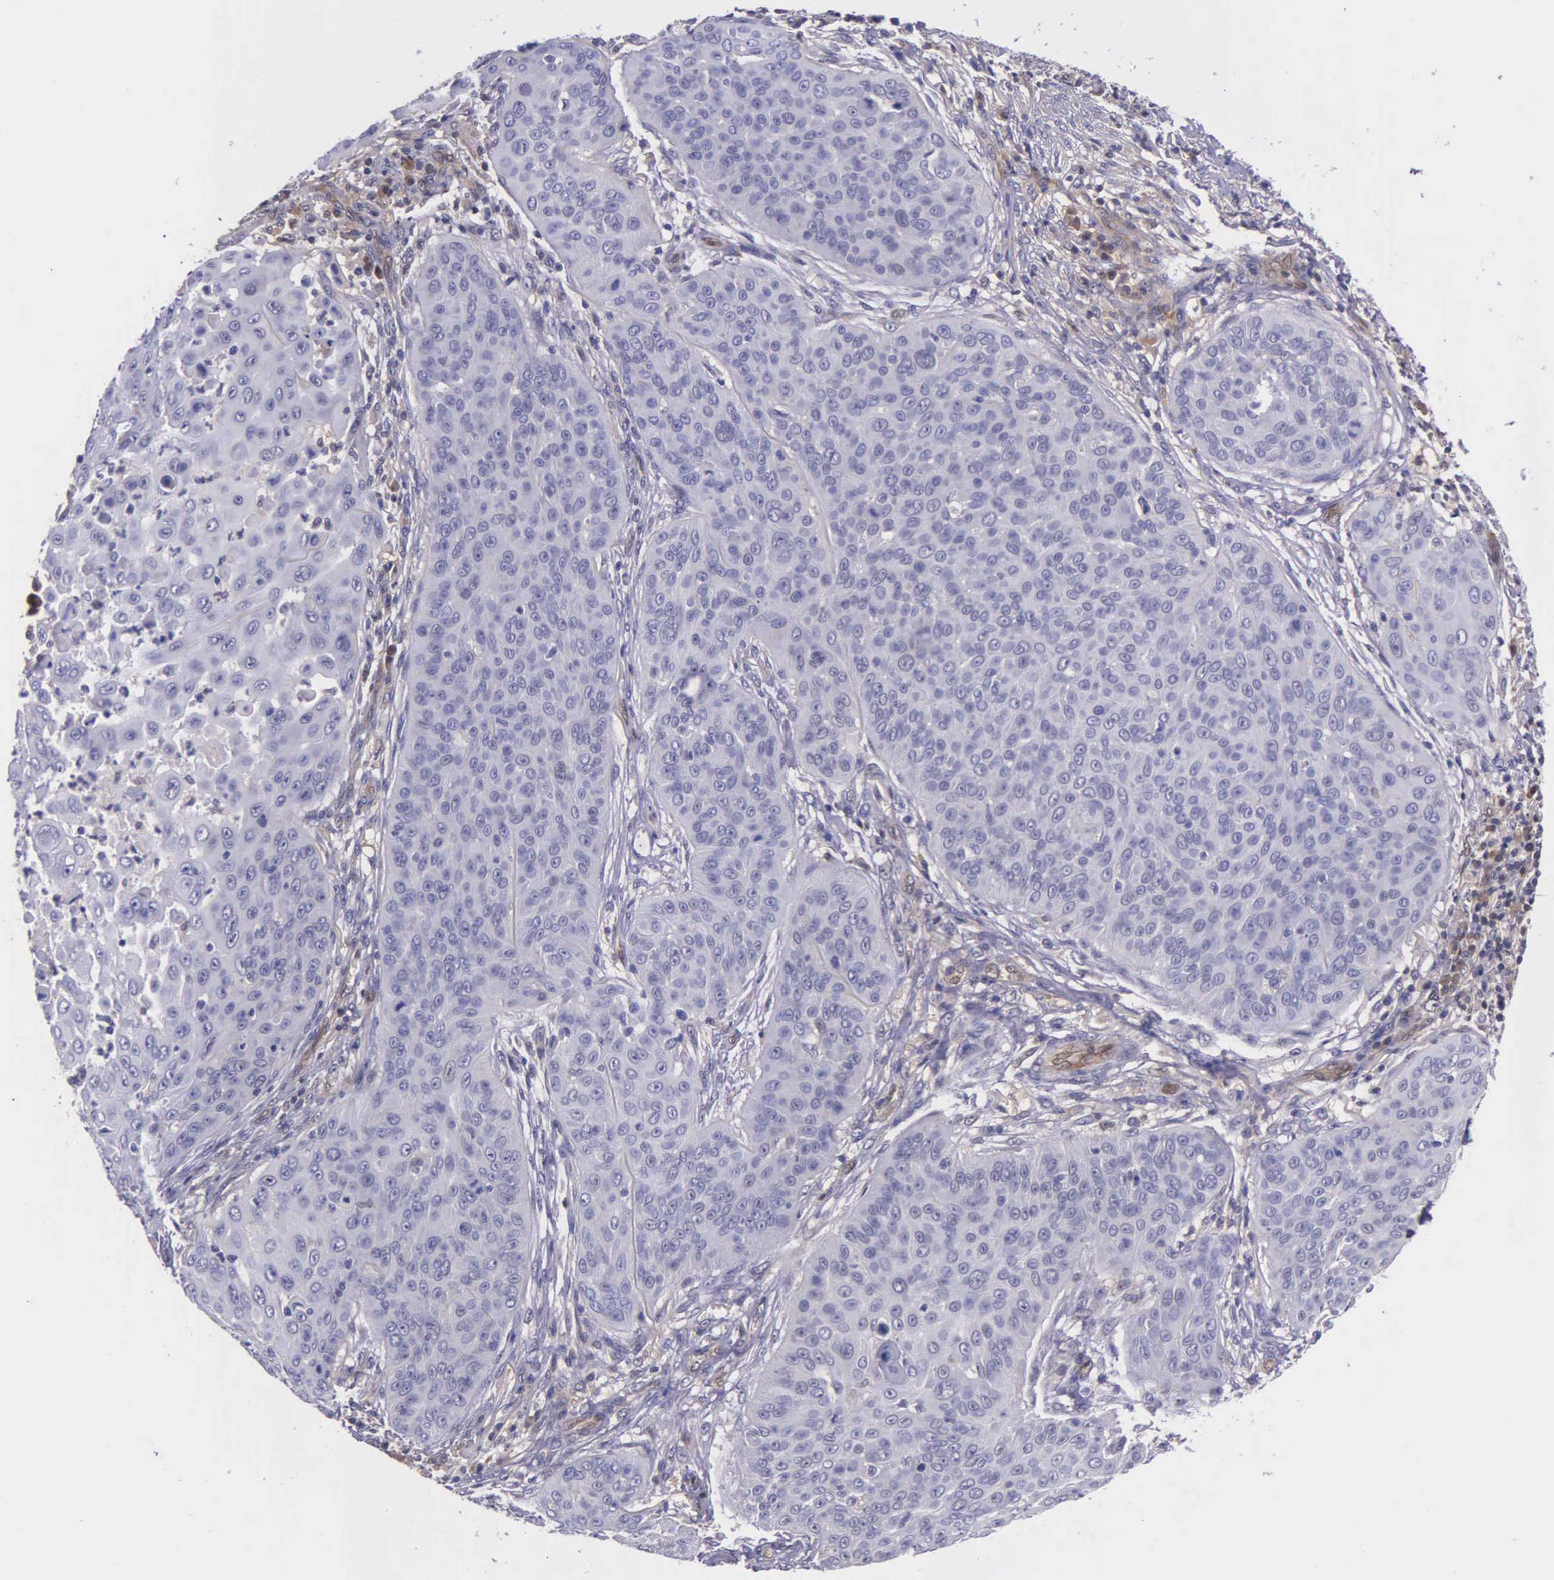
{"staining": {"intensity": "negative", "quantity": "none", "location": "none"}, "tissue": "skin cancer", "cell_type": "Tumor cells", "image_type": "cancer", "snomed": [{"axis": "morphology", "description": "Squamous cell carcinoma, NOS"}, {"axis": "topography", "description": "Skin"}], "caption": "Skin squamous cell carcinoma was stained to show a protein in brown. There is no significant expression in tumor cells.", "gene": "GMPR2", "patient": {"sex": "male", "age": 82}}